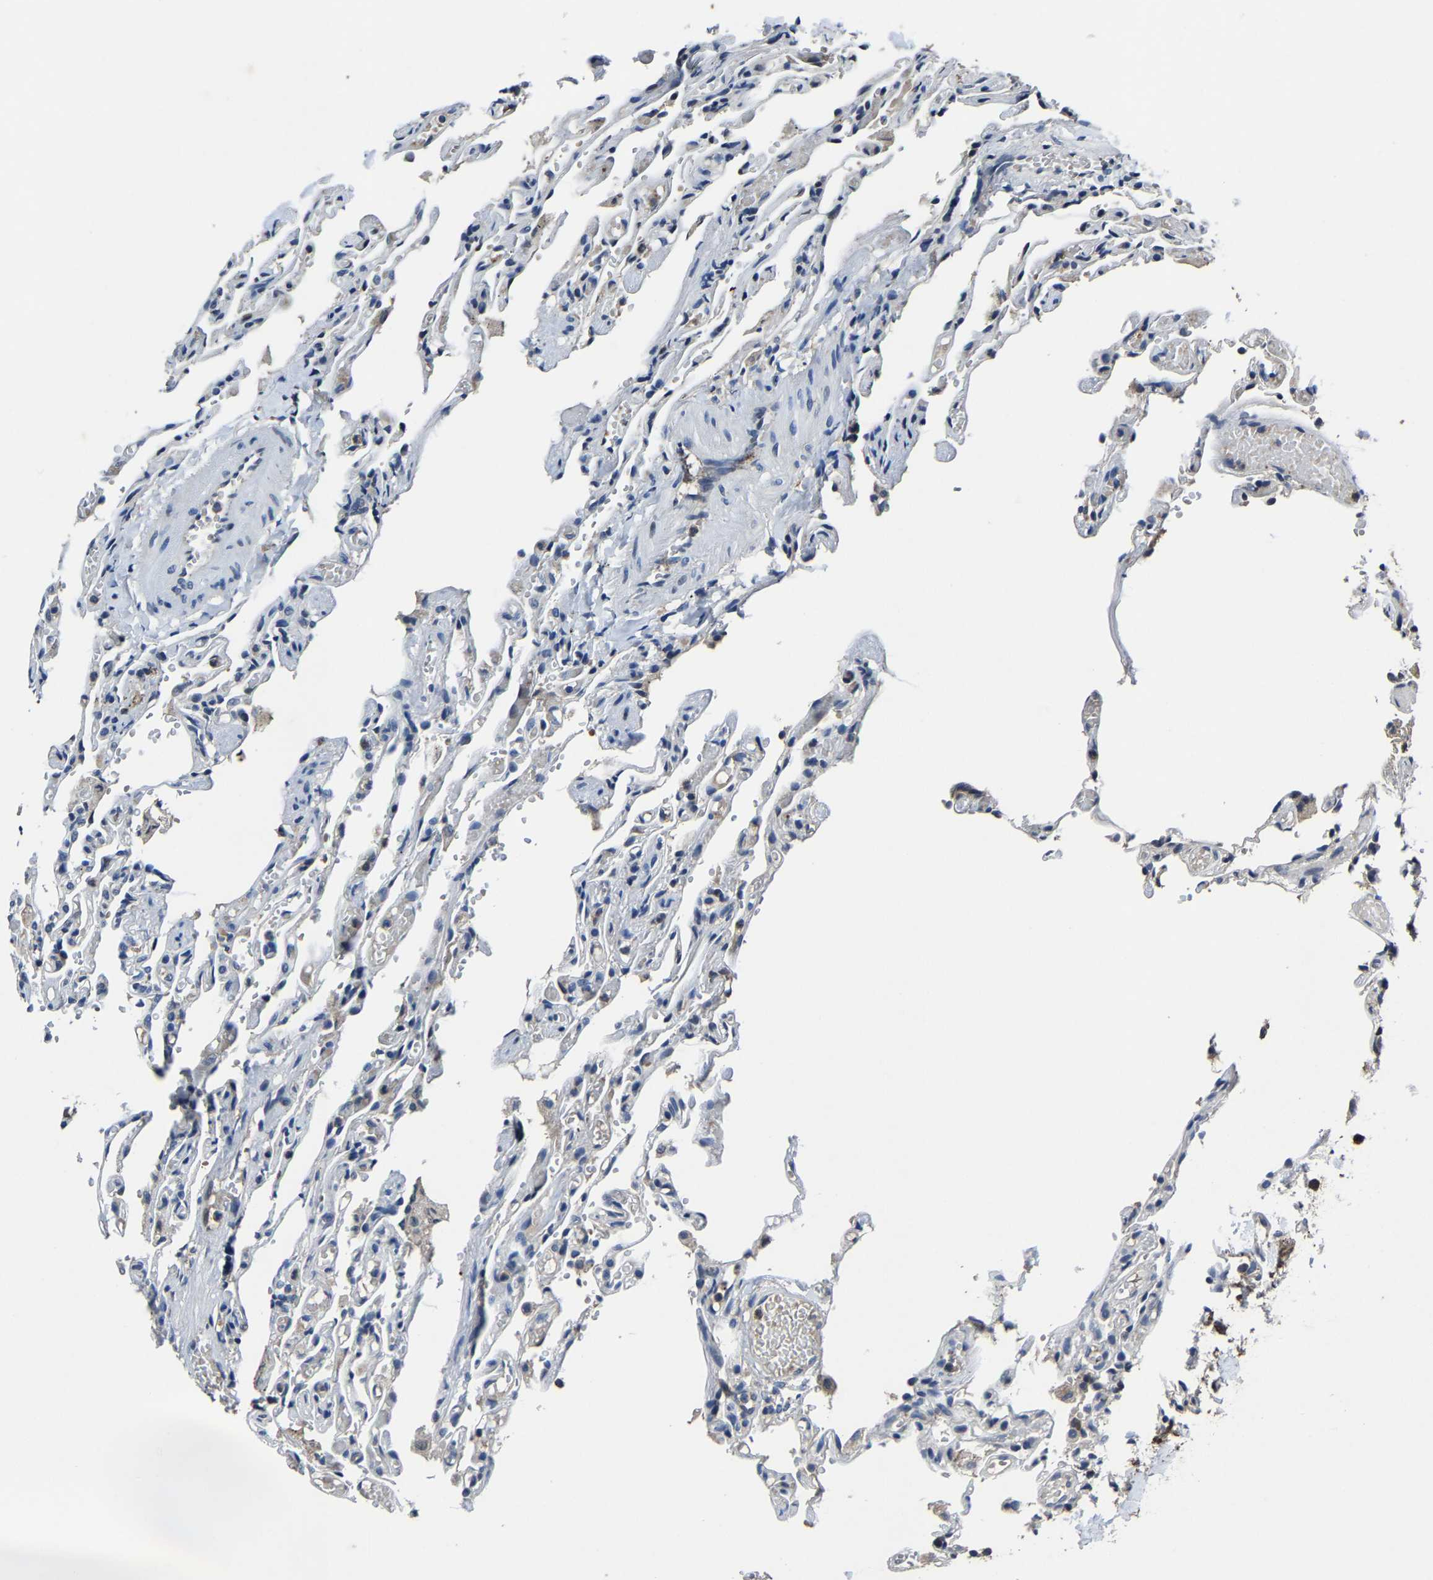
{"staining": {"intensity": "negative", "quantity": "none", "location": "none"}, "tissue": "lung", "cell_type": "Alveolar cells", "image_type": "normal", "snomed": [{"axis": "morphology", "description": "Normal tissue, NOS"}, {"axis": "topography", "description": "Lung"}], "caption": "Normal lung was stained to show a protein in brown. There is no significant staining in alveolar cells. Nuclei are stained in blue.", "gene": "PCNX2", "patient": {"sex": "male", "age": 21}}